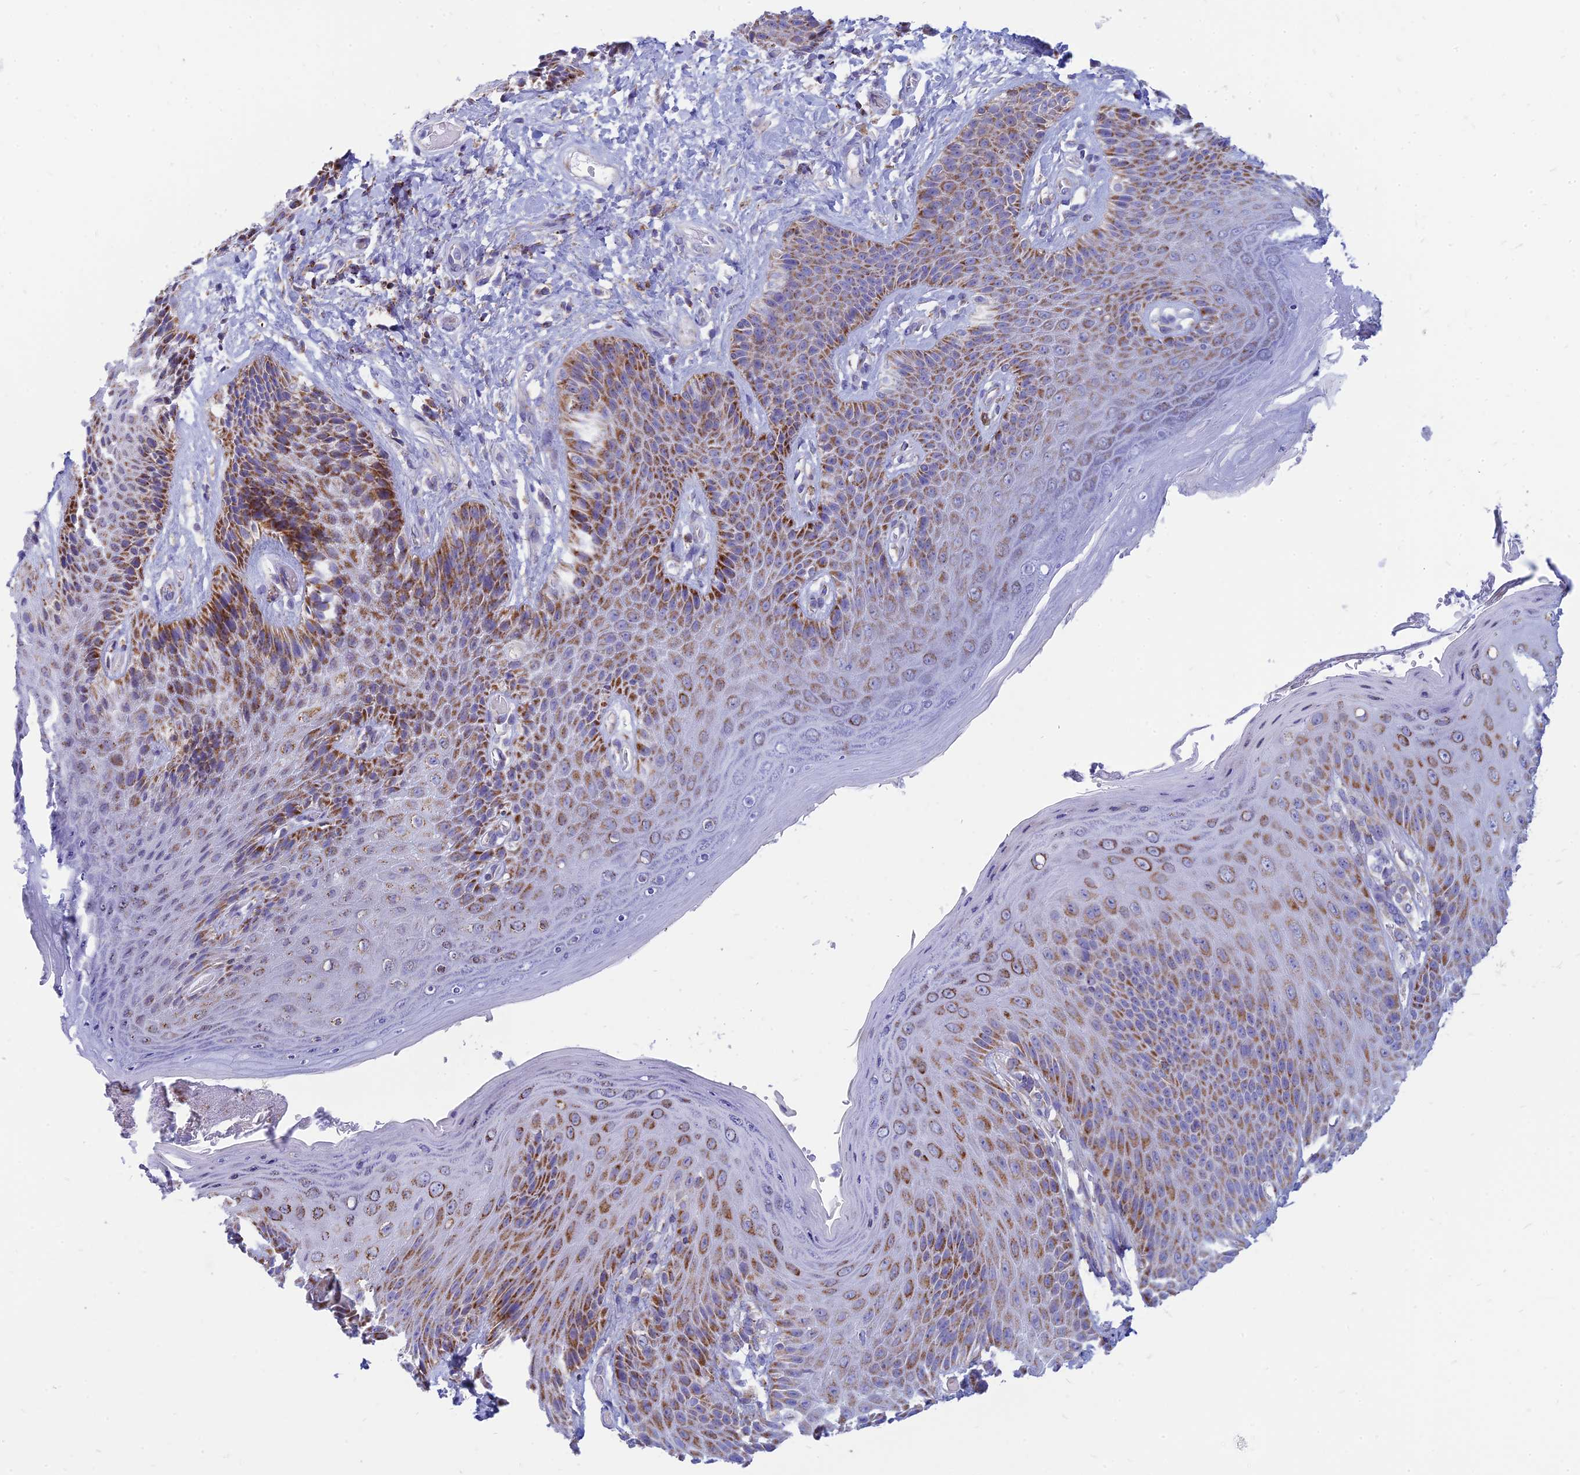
{"staining": {"intensity": "moderate", "quantity": "25%-75%", "location": "cytoplasmic/membranous"}, "tissue": "skin", "cell_type": "Epidermal cells", "image_type": "normal", "snomed": [{"axis": "morphology", "description": "Normal tissue, NOS"}, {"axis": "topography", "description": "Anal"}], "caption": "The photomicrograph exhibits immunohistochemical staining of benign skin. There is moderate cytoplasmic/membranous staining is seen in approximately 25%-75% of epidermal cells.", "gene": "PACC1", "patient": {"sex": "female", "age": 89}}